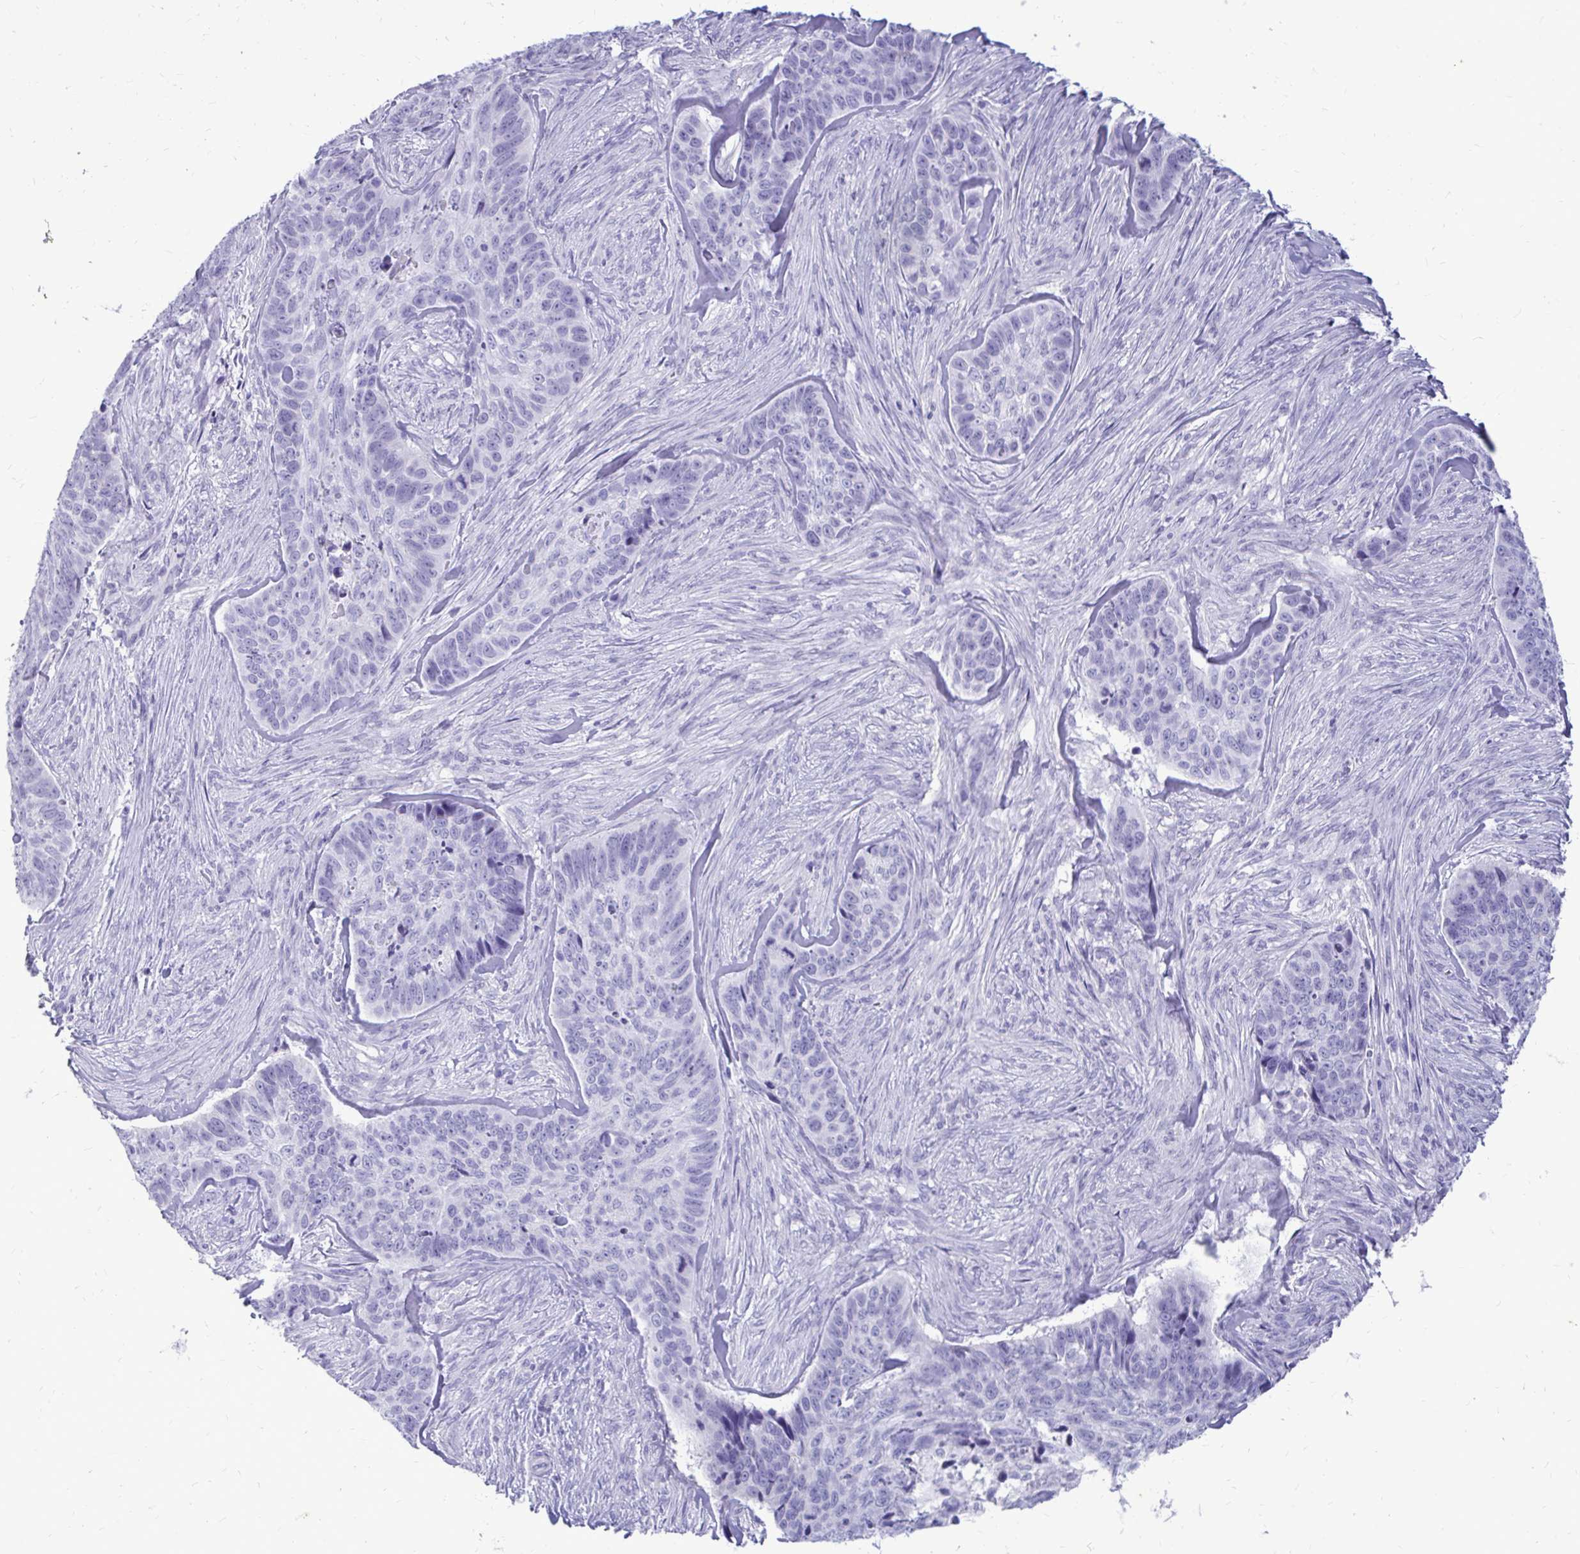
{"staining": {"intensity": "negative", "quantity": "none", "location": "none"}, "tissue": "skin cancer", "cell_type": "Tumor cells", "image_type": "cancer", "snomed": [{"axis": "morphology", "description": "Basal cell carcinoma"}, {"axis": "topography", "description": "Skin"}], "caption": "Photomicrograph shows no protein staining in tumor cells of basal cell carcinoma (skin) tissue. Nuclei are stained in blue.", "gene": "NANOGNB", "patient": {"sex": "female", "age": 82}}